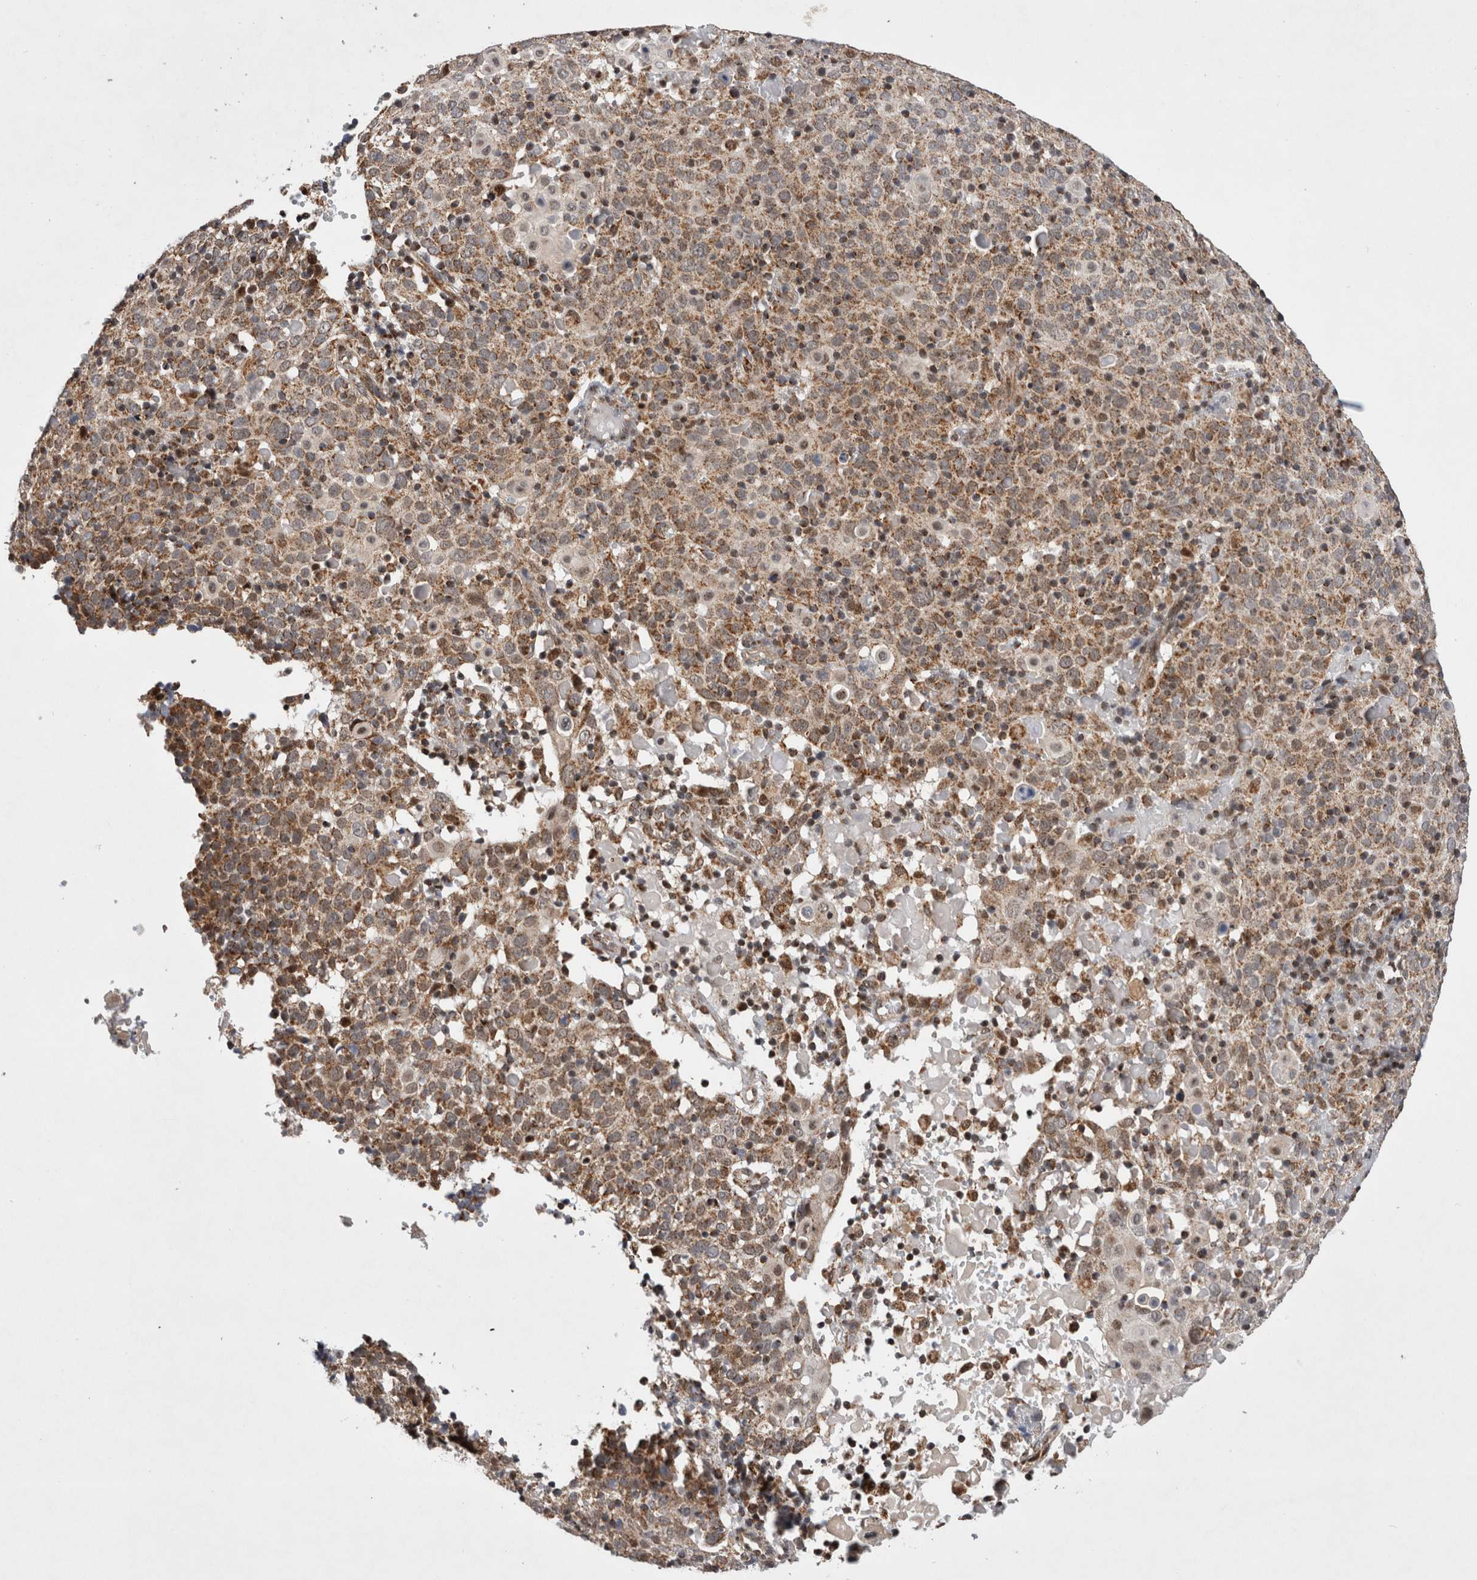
{"staining": {"intensity": "moderate", "quantity": ">75%", "location": "cytoplasmic/membranous"}, "tissue": "cervical cancer", "cell_type": "Tumor cells", "image_type": "cancer", "snomed": [{"axis": "morphology", "description": "Squamous cell carcinoma, NOS"}, {"axis": "topography", "description": "Cervix"}], "caption": "IHC of human squamous cell carcinoma (cervical) reveals medium levels of moderate cytoplasmic/membranous expression in approximately >75% of tumor cells.", "gene": "MRPL37", "patient": {"sex": "female", "age": 74}}